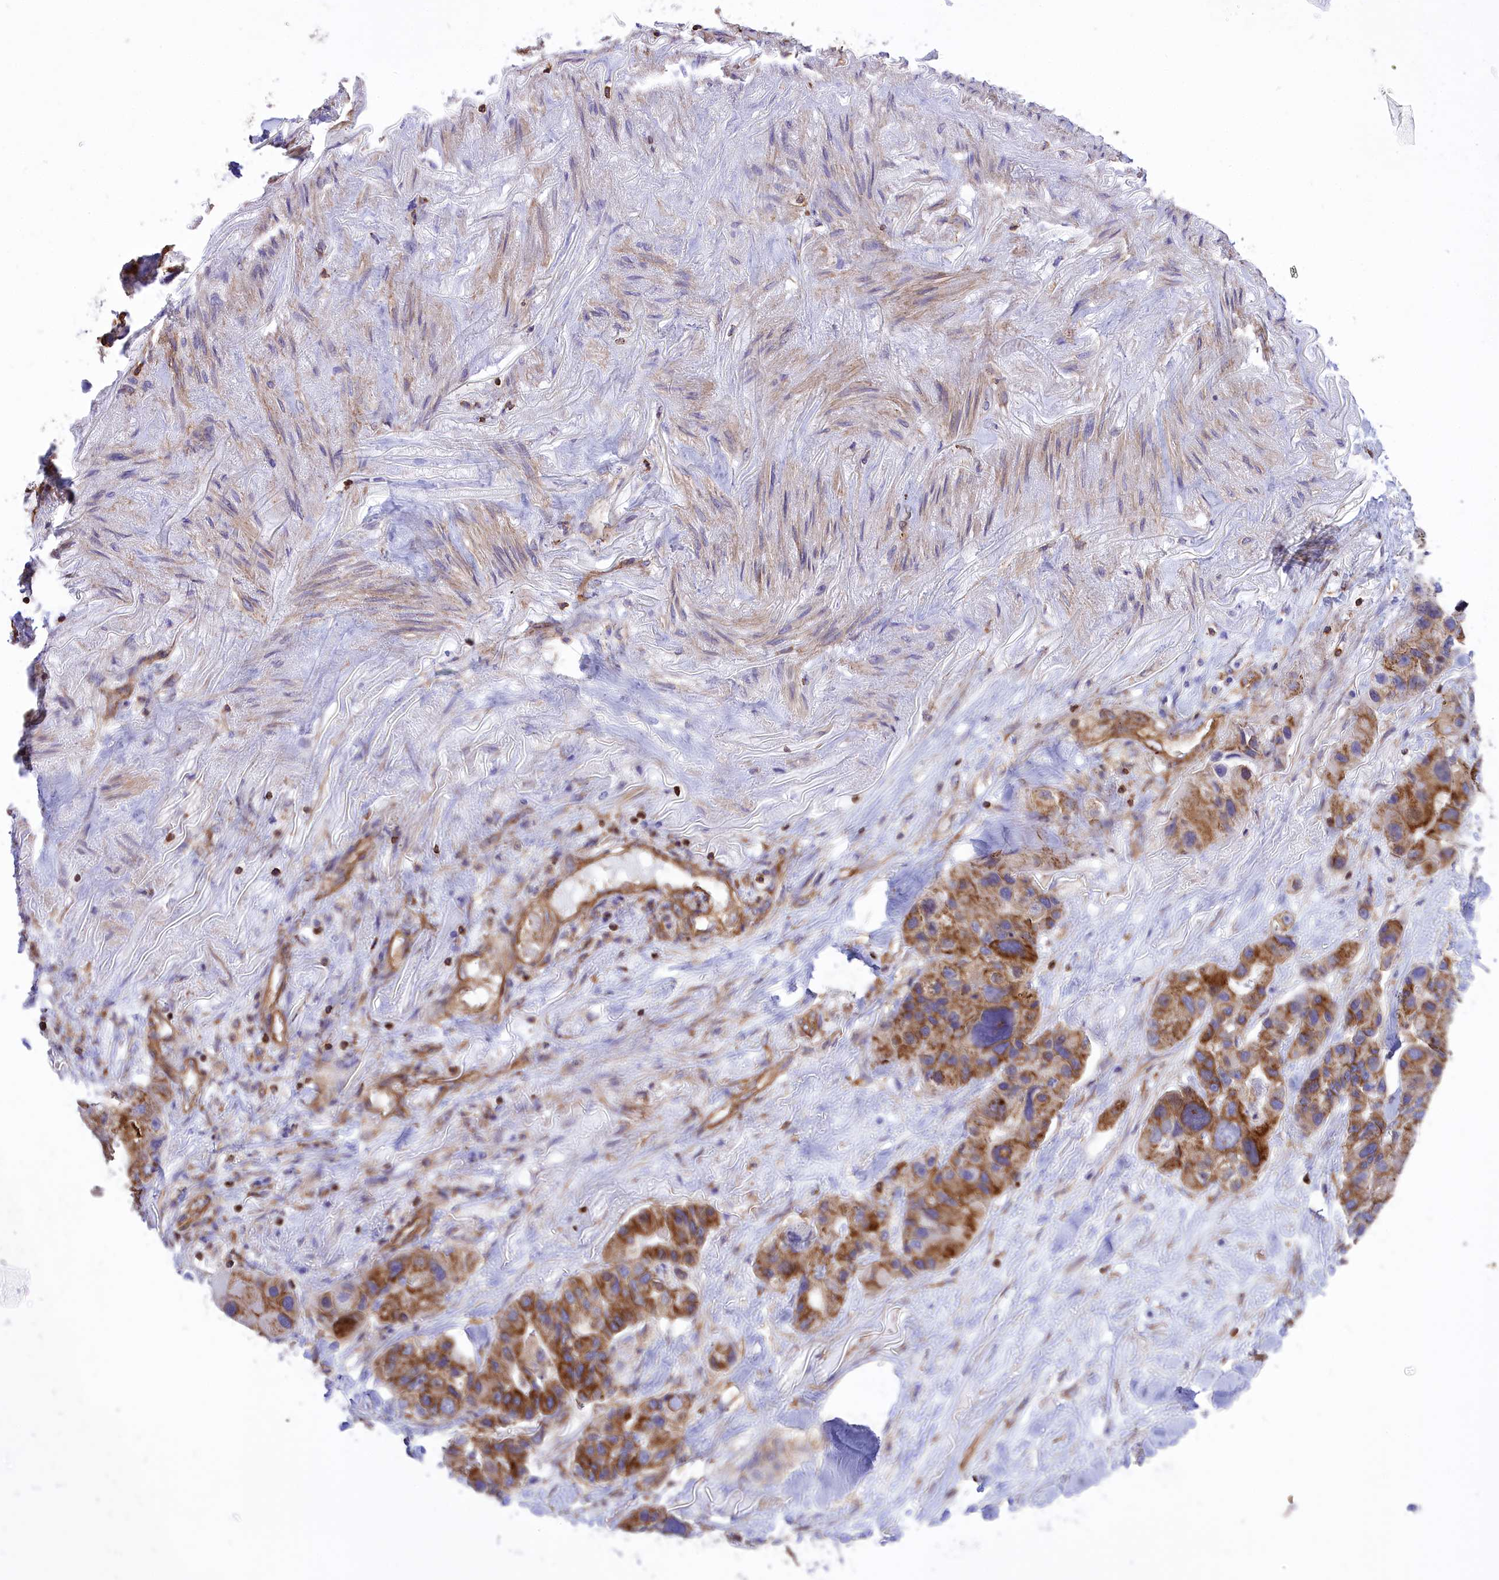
{"staining": {"intensity": "strong", "quantity": "25%-75%", "location": "cytoplasmic/membranous"}, "tissue": "lung cancer", "cell_type": "Tumor cells", "image_type": "cancer", "snomed": [{"axis": "morphology", "description": "Adenocarcinoma, NOS"}, {"axis": "topography", "description": "Lung"}], "caption": "IHC staining of adenocarcinoma (lung), which exhibits high levels of strong cytoplasmic/membranous expression in approximately 25%-75% of tumor cells indicating strong cytoplasmic/membranous protein positivity. The staining was performed using DAB (3,3'-diaminobenzidine) (brown) for protein detection and nuclei were counterstained in hematoxylin (blue).", "gene": "SEPTIN9", "patient": {"sex": "female", "age": 54}}